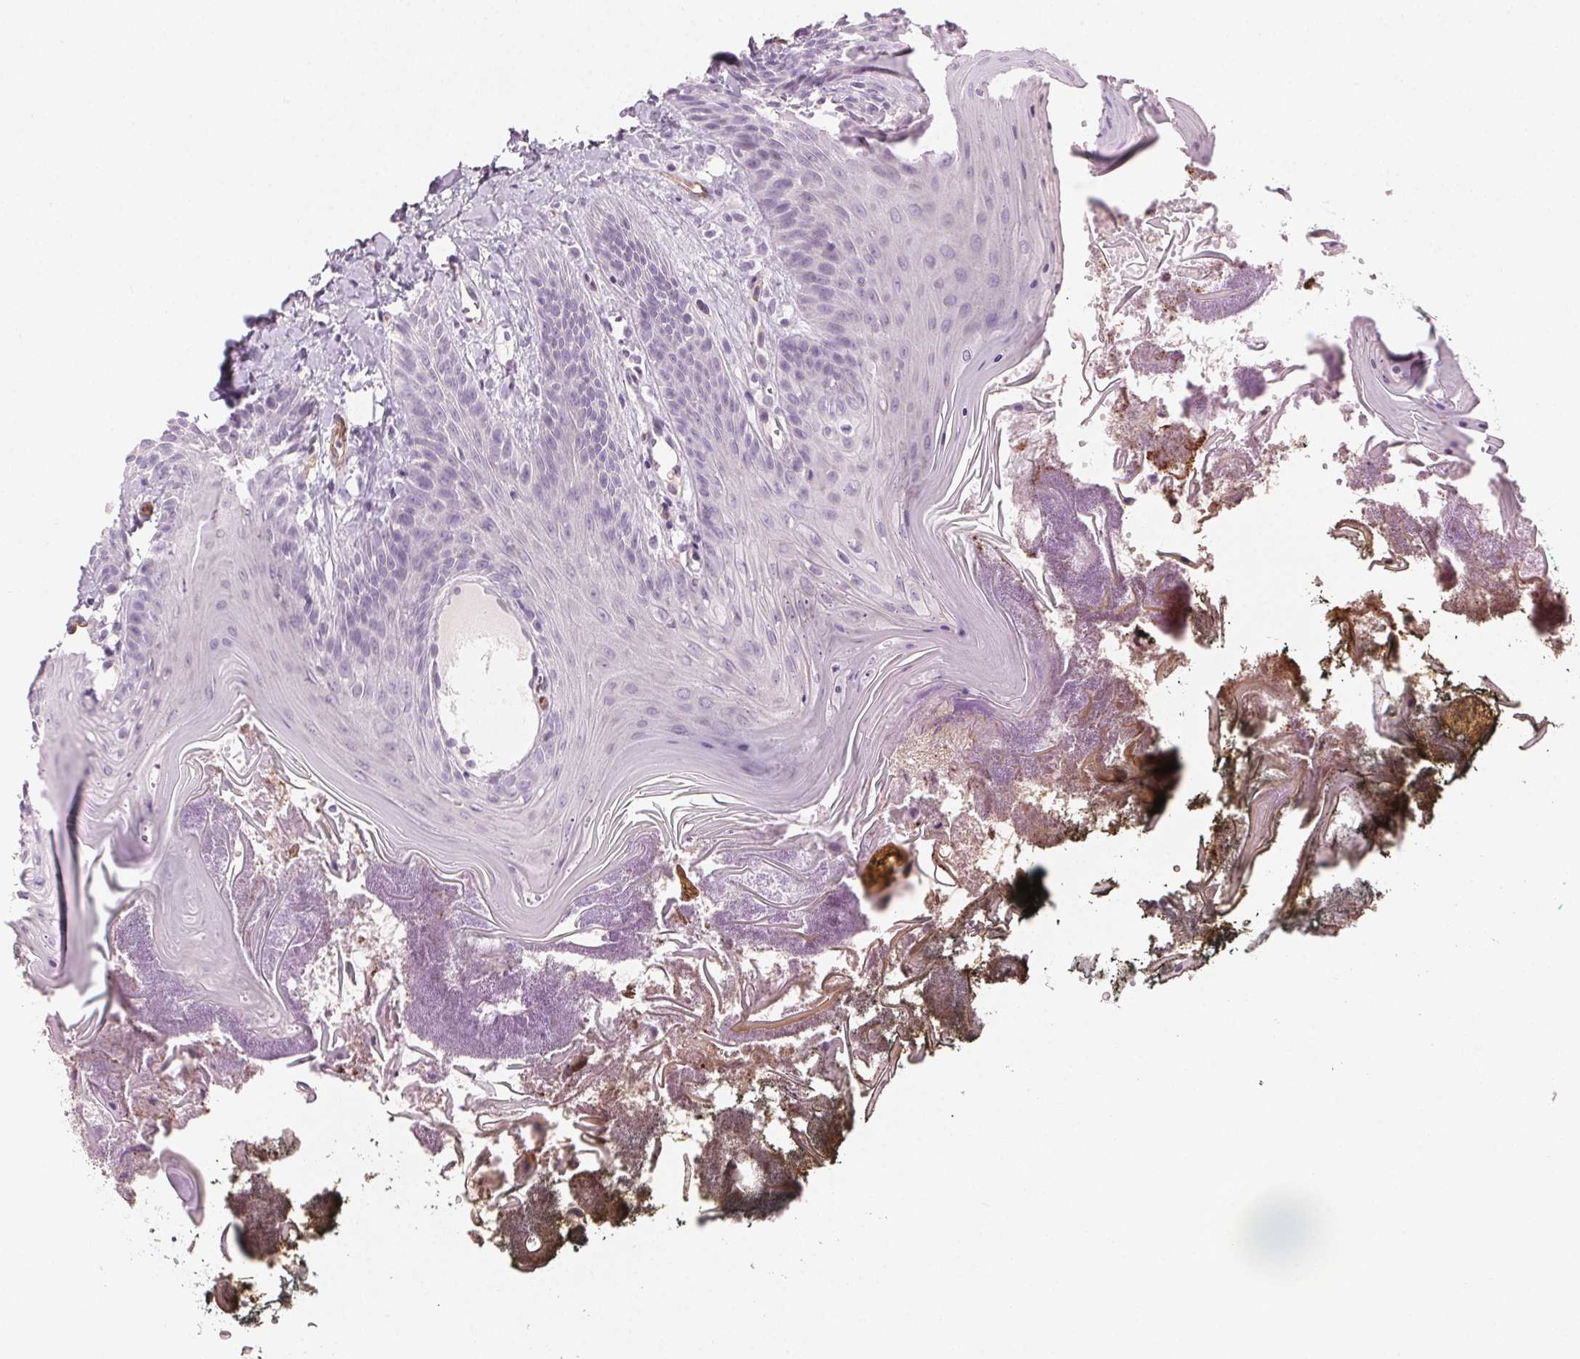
{"staining": {"intensity": "weak", "quantity": "<25%", "location": "cytoplasmic/membranous"}, "tissue": "oral mucosa", "cell_type": "Squamous epithelial cells", "image_type": "normal", "snomed": [{"axis": "morphology", "description": "Normal tissue, NOS"}, {"axis": "topography", "description": "Oral tissue"}], "caption": "Histopathology image shows no significant protein positivity in squamous epithelial cells of unremarkable oral mucosa. (Stains: DAB (3,3'-diaminobenzidine) immunohistochemistry with hematoxylin counter stain, Microscopy: brightfield microscopy at high magnification).", "gene": "AIF1L", "patient": {"sex": "male", "age": 9}}